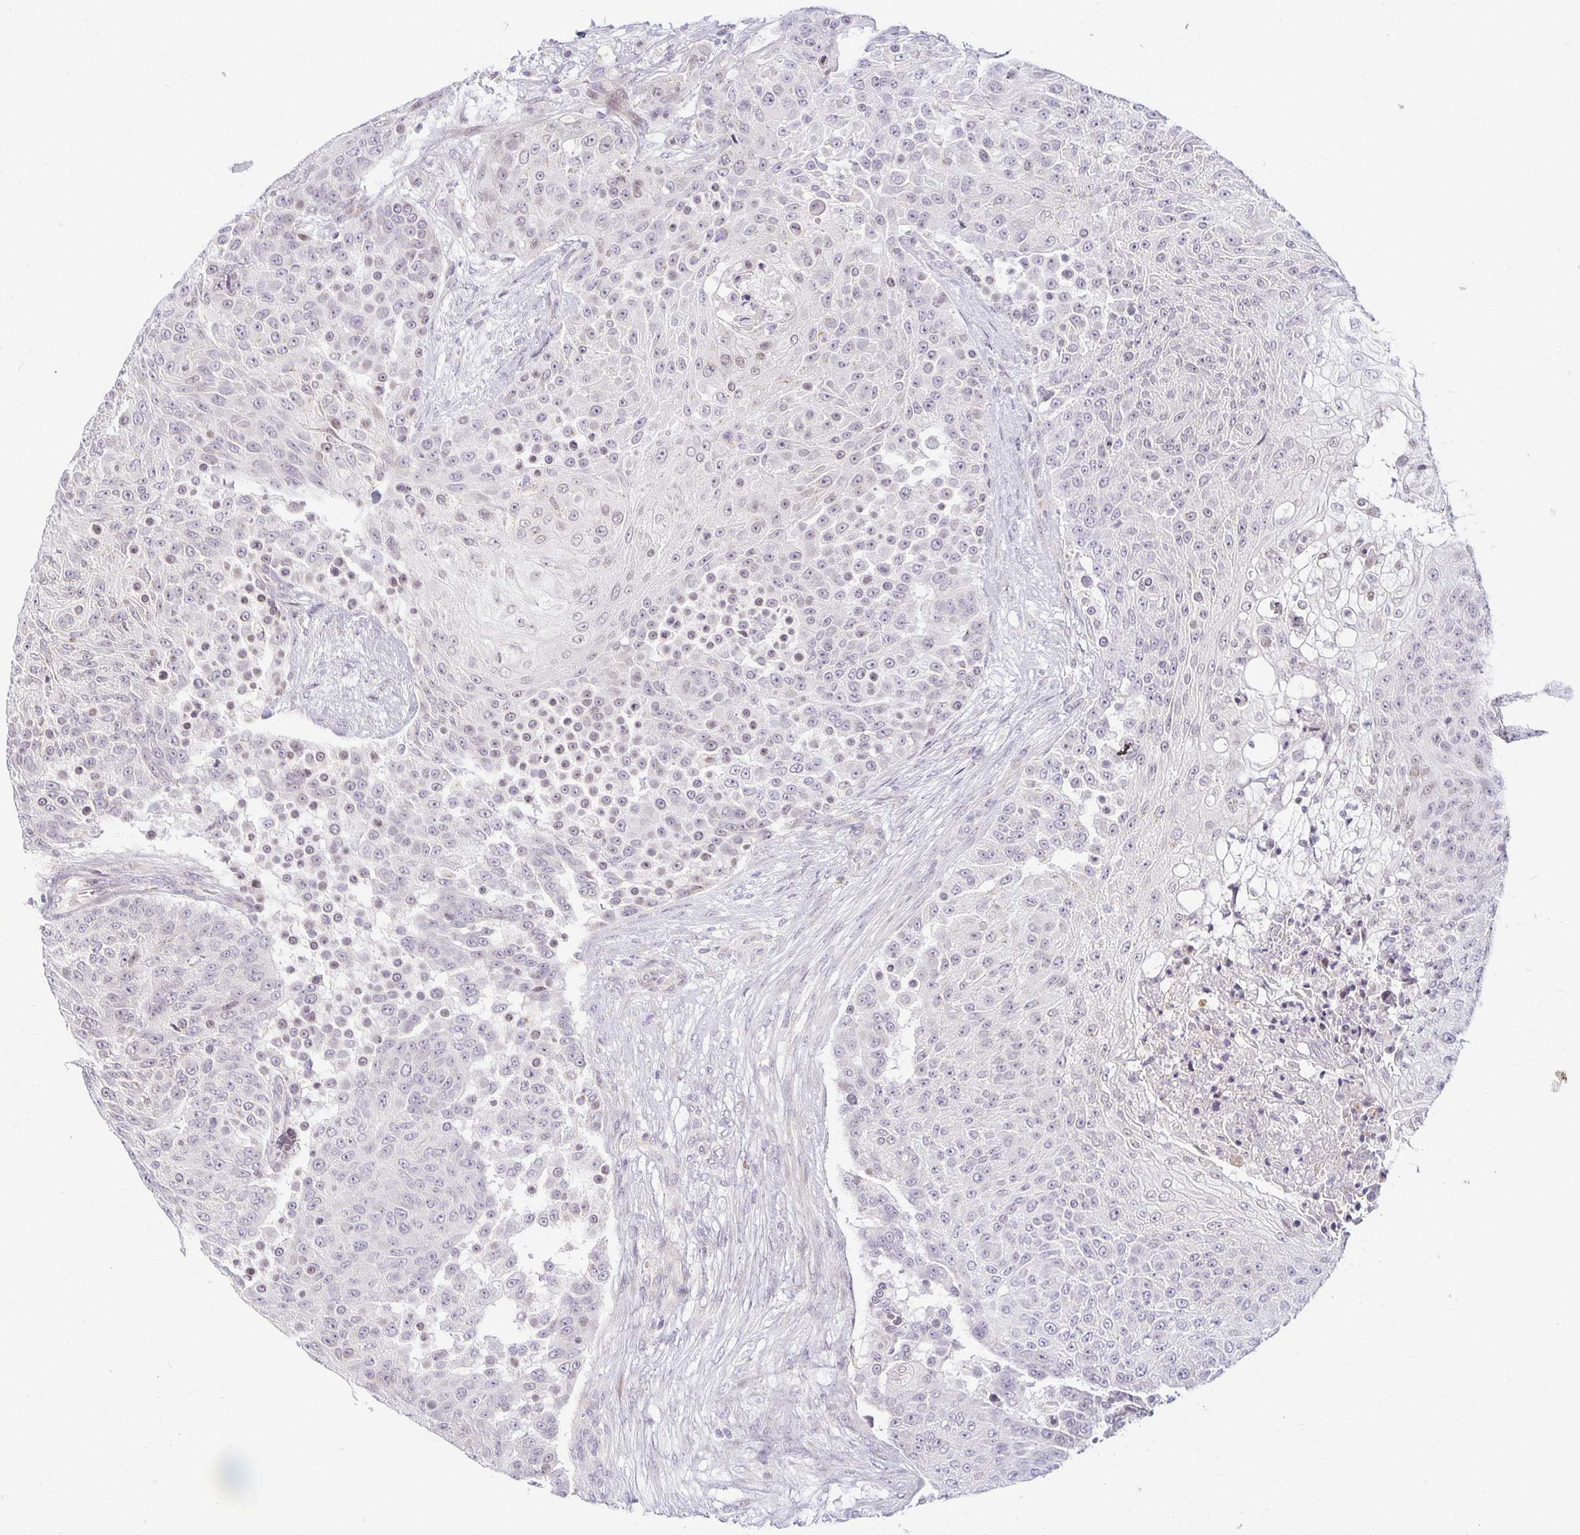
{"staining": {"intensity": "negative", "quantity": "none", "location": "none"}, "tissue": "urothelial cancer", "cell_type": "Tumor cells", "image_type": "cancer", "snomed": [{"axis": "morphology", "description": "Urothelial carcinoma, High grade"}, {"axis": "topography", "description": "Urinary bladder"}], "caption": "High power microscopy image of an immunohistochemistry (IHC) image of high-grade urothelial carcinoma, revealing no significant staining in tumor cells.", "gene": "EHF", "patient": {"sex": "female", "age": 63}}